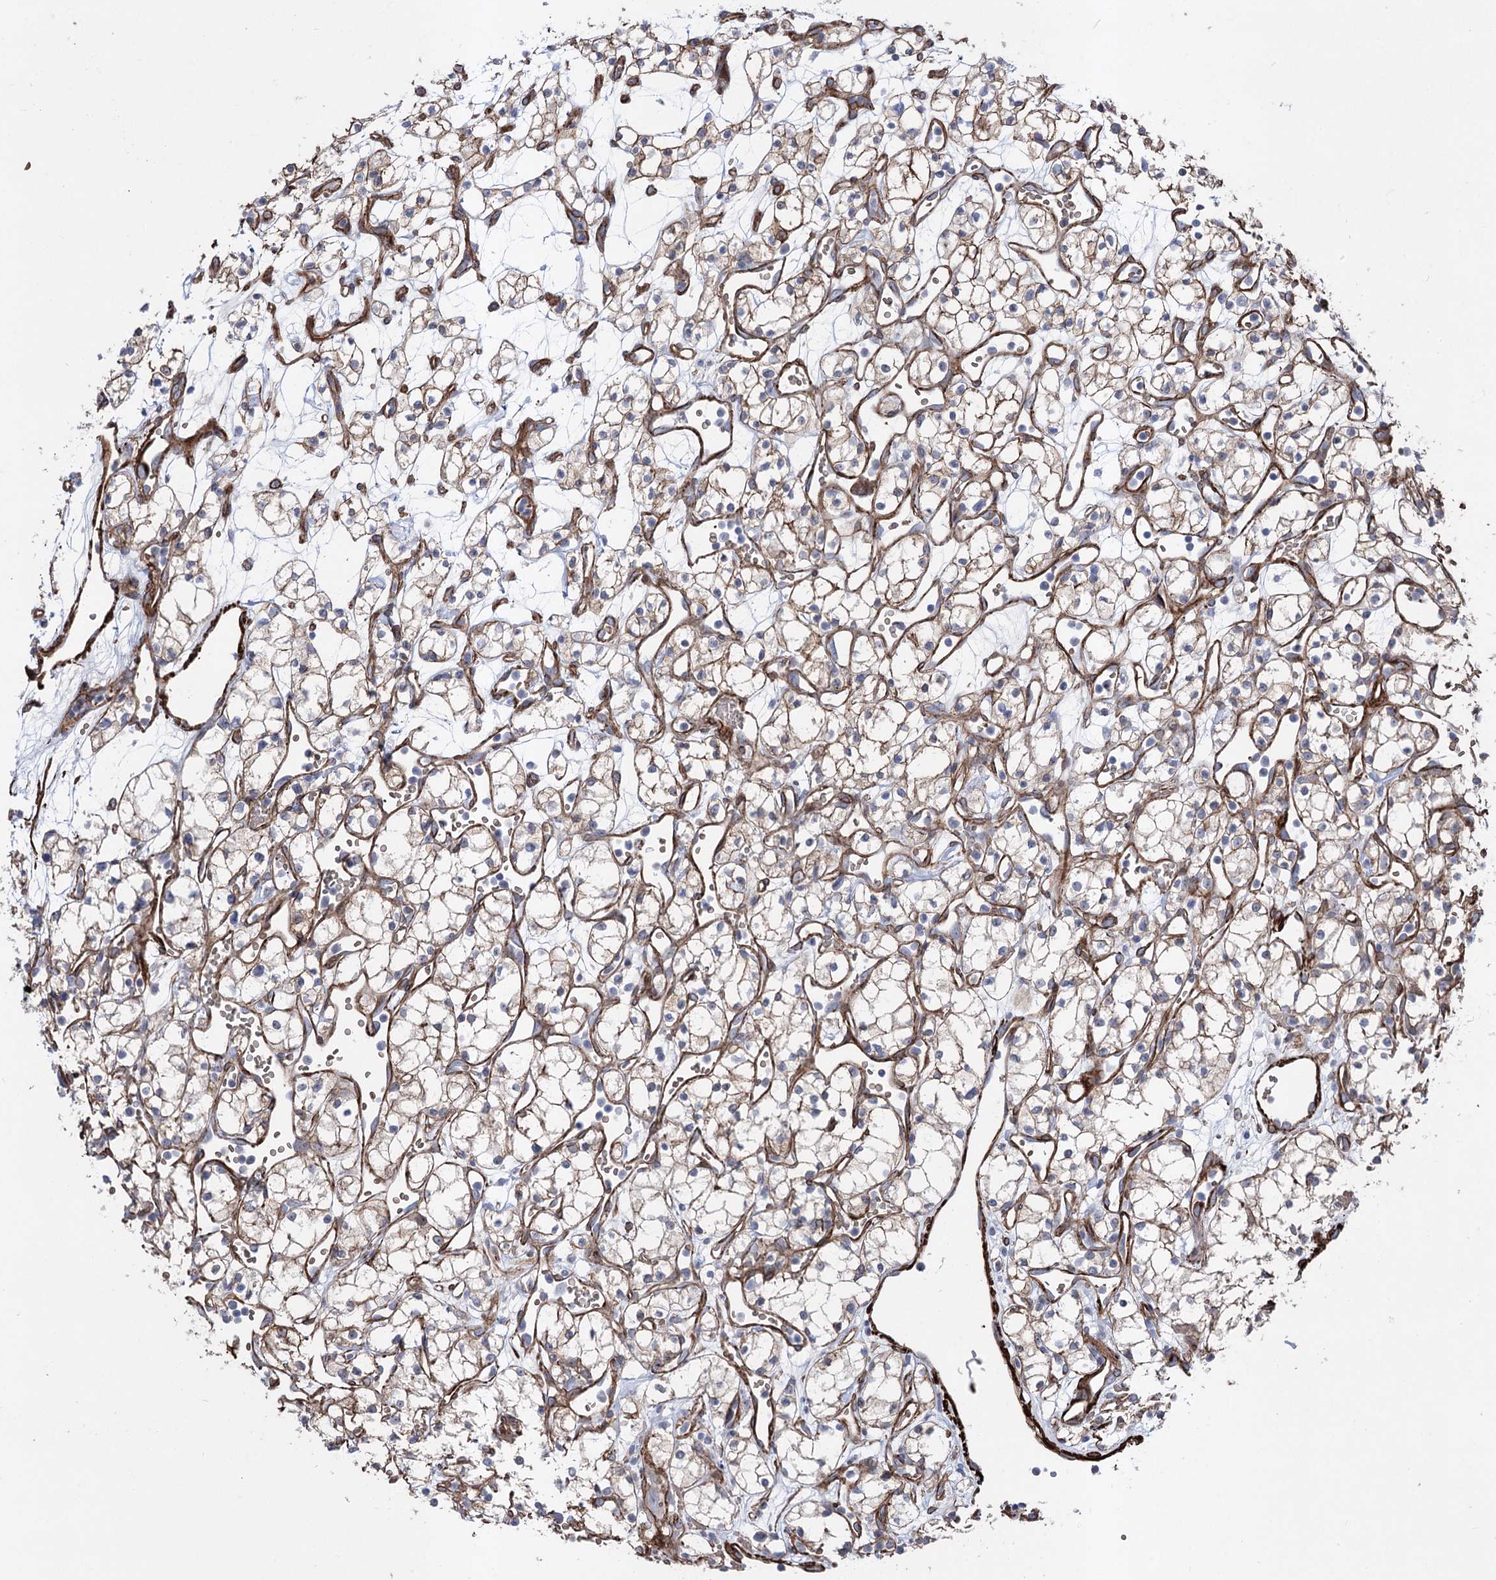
{"staining": {"intensity": "moderate", "quantity": "25%-75%", "location": "cytoplasmic/membranous"}, "tissue": "renal cancer", "cell_type": "Tumor cells", "image_type": "cancer", "snomed": [{"axis": "morphology", "description": "Adenocarcinoma, NOS"}, {"axis": "topography", "description": "Kidney"}], "caption": "A histopathology image of human adenocarcinoma (renal) stained for a protein shows moderate cytoplasmic/membranous brown staining in tumor cells. The staining was performed using DAB, with brown indicating positive protein expression. Nuclei are stained blue with hematoxylin.", "gene": "ARHGAP20", "patient": {"sex": "male", "age": 59}}